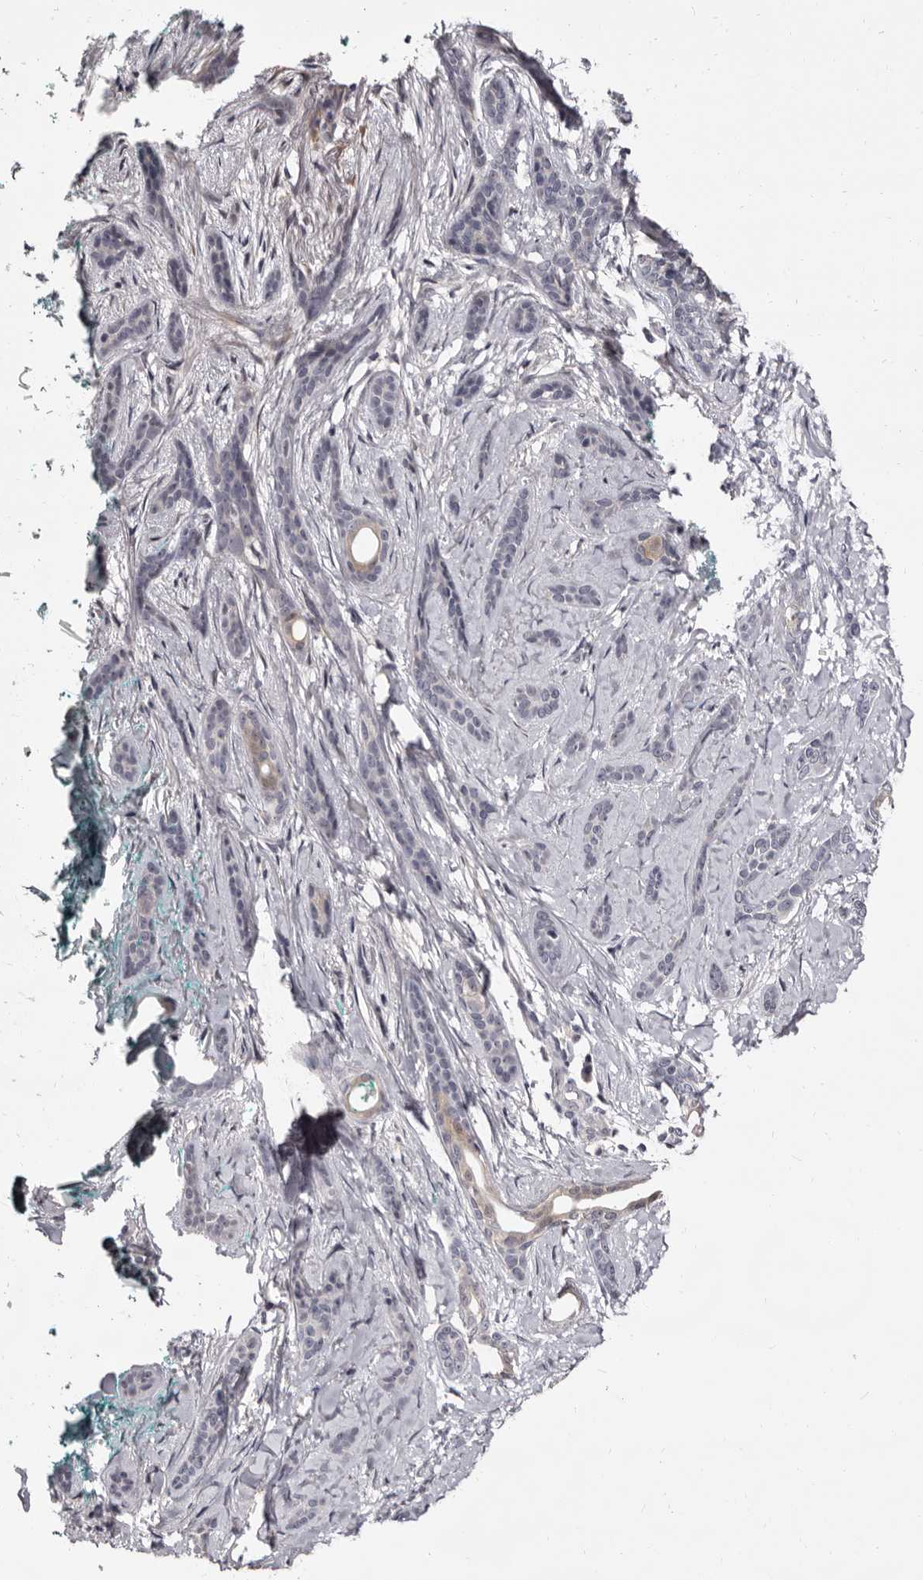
{"staining": {"intensity": "negative", "quantity": "none", "location": "none"}, "tissue": "skin cancer", "cell_type": "Tumor cells", "image_type": "cancer", "snomed": [{"axis": "morphology", "description": "Basal cell carcinoma"}, {"axis": "morphology", "description": "Adnexal tumor, benign"}, {"axis": "topography", "description": "Skin"}], "caption": "Benign adnexal tumor (skin) stained for a protein using immunohistochemistry (IHC) demonstrates no staining tumor cells.", "gene": "BPGM", "patient": {"sex": "female", "age": 42}}